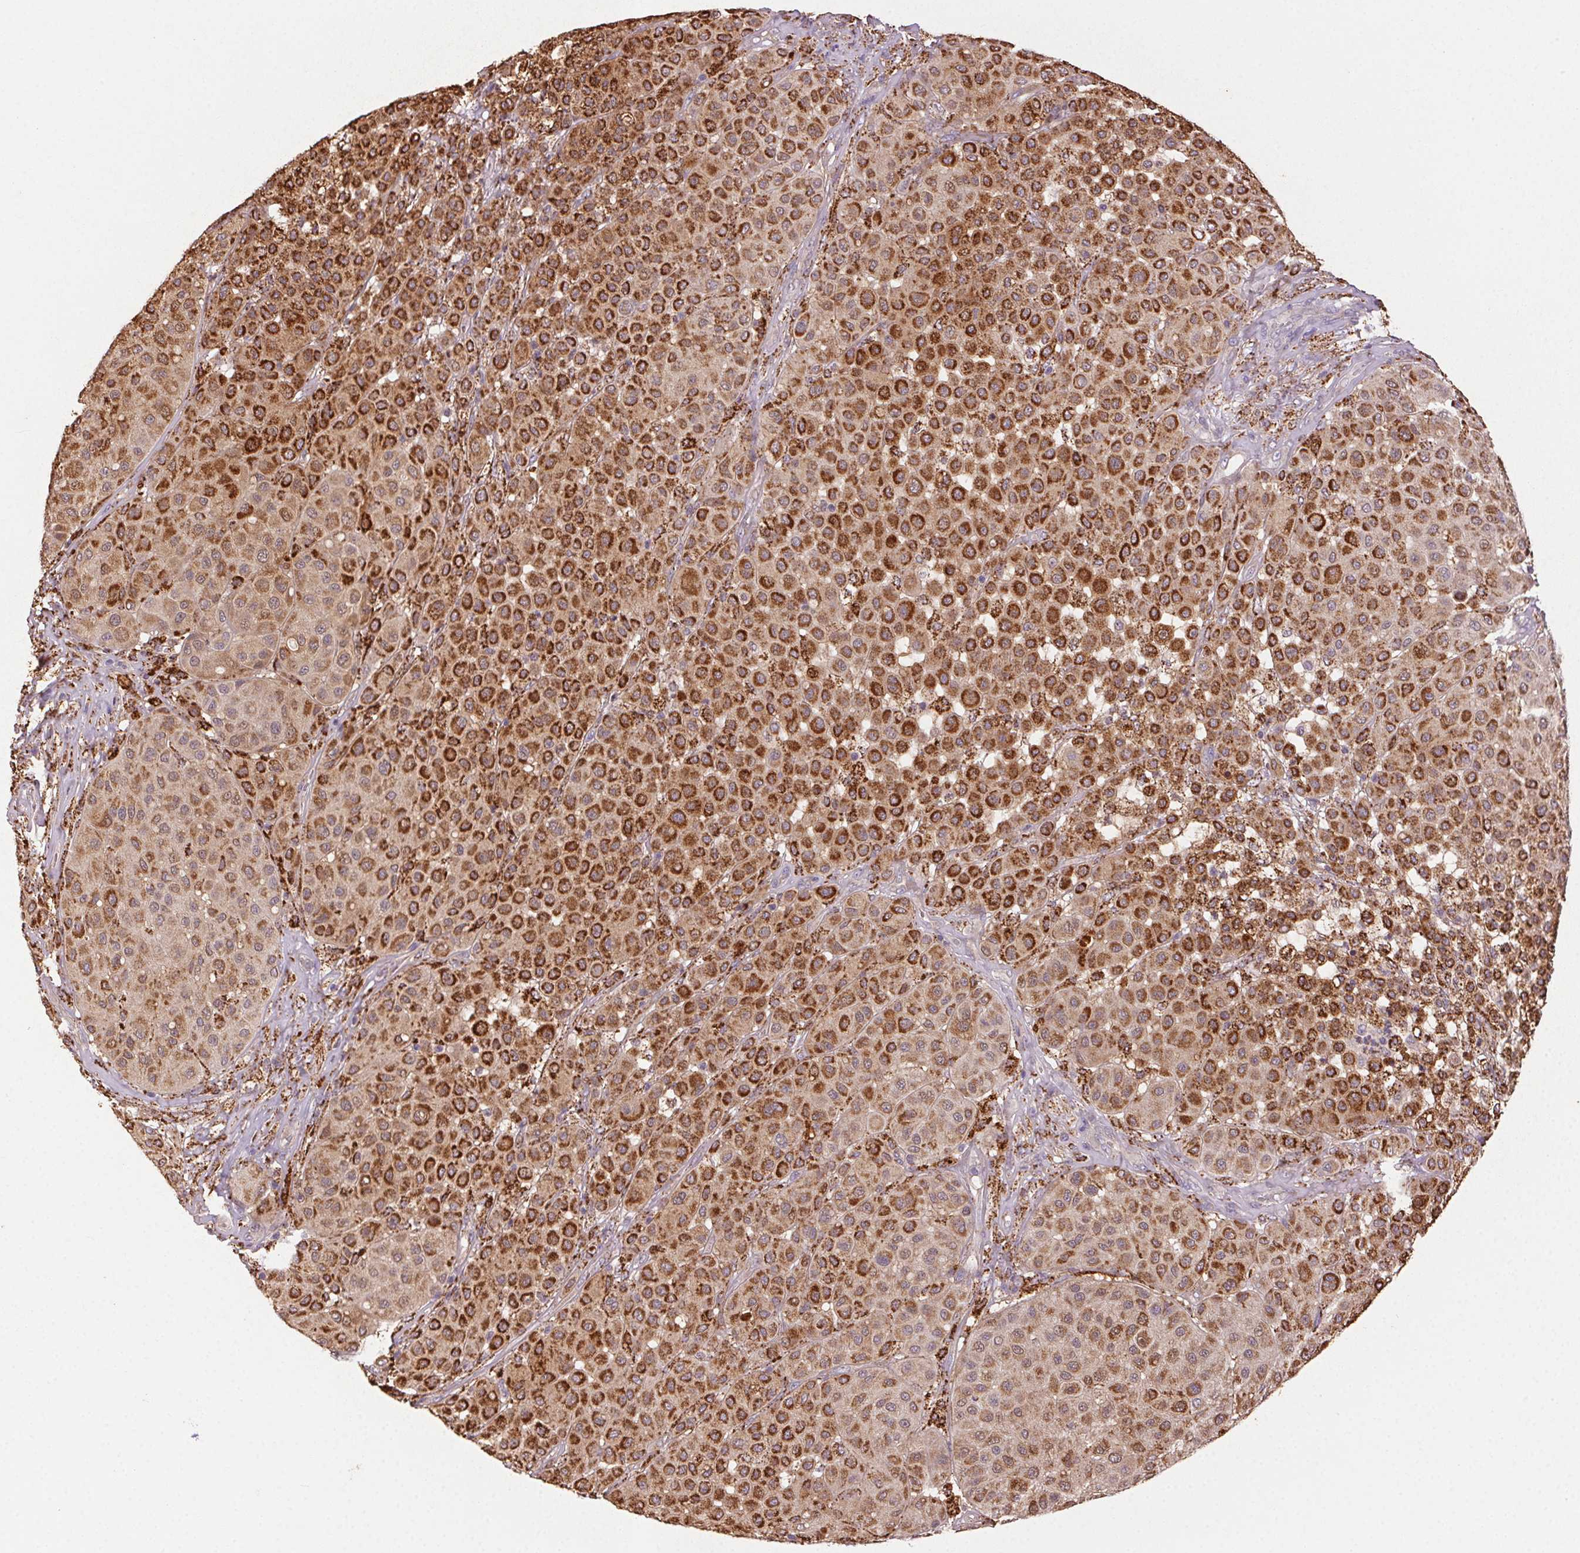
{"staining": {"intensity": "strong", "quantity": ">75%", "location": "cytoplasmic/membranous"}, "tissue": "melanoma", "cell_type": "Tumor cells", "image_type": "cancer", "snomed": [{"axis": "morphology", "description": "Malignant melanoma, Metastatic site"}, {"axis": "topography", "description": "Smooth muscle"}], "caption": "About >75% of tumor cells in melanoma exhibit strong cytoplasmic/membranous protein expression as visualized by brown immunohistochemical staining.", "gene": "FNBP1L", "patient": {"sex": "male", "age": 41}}